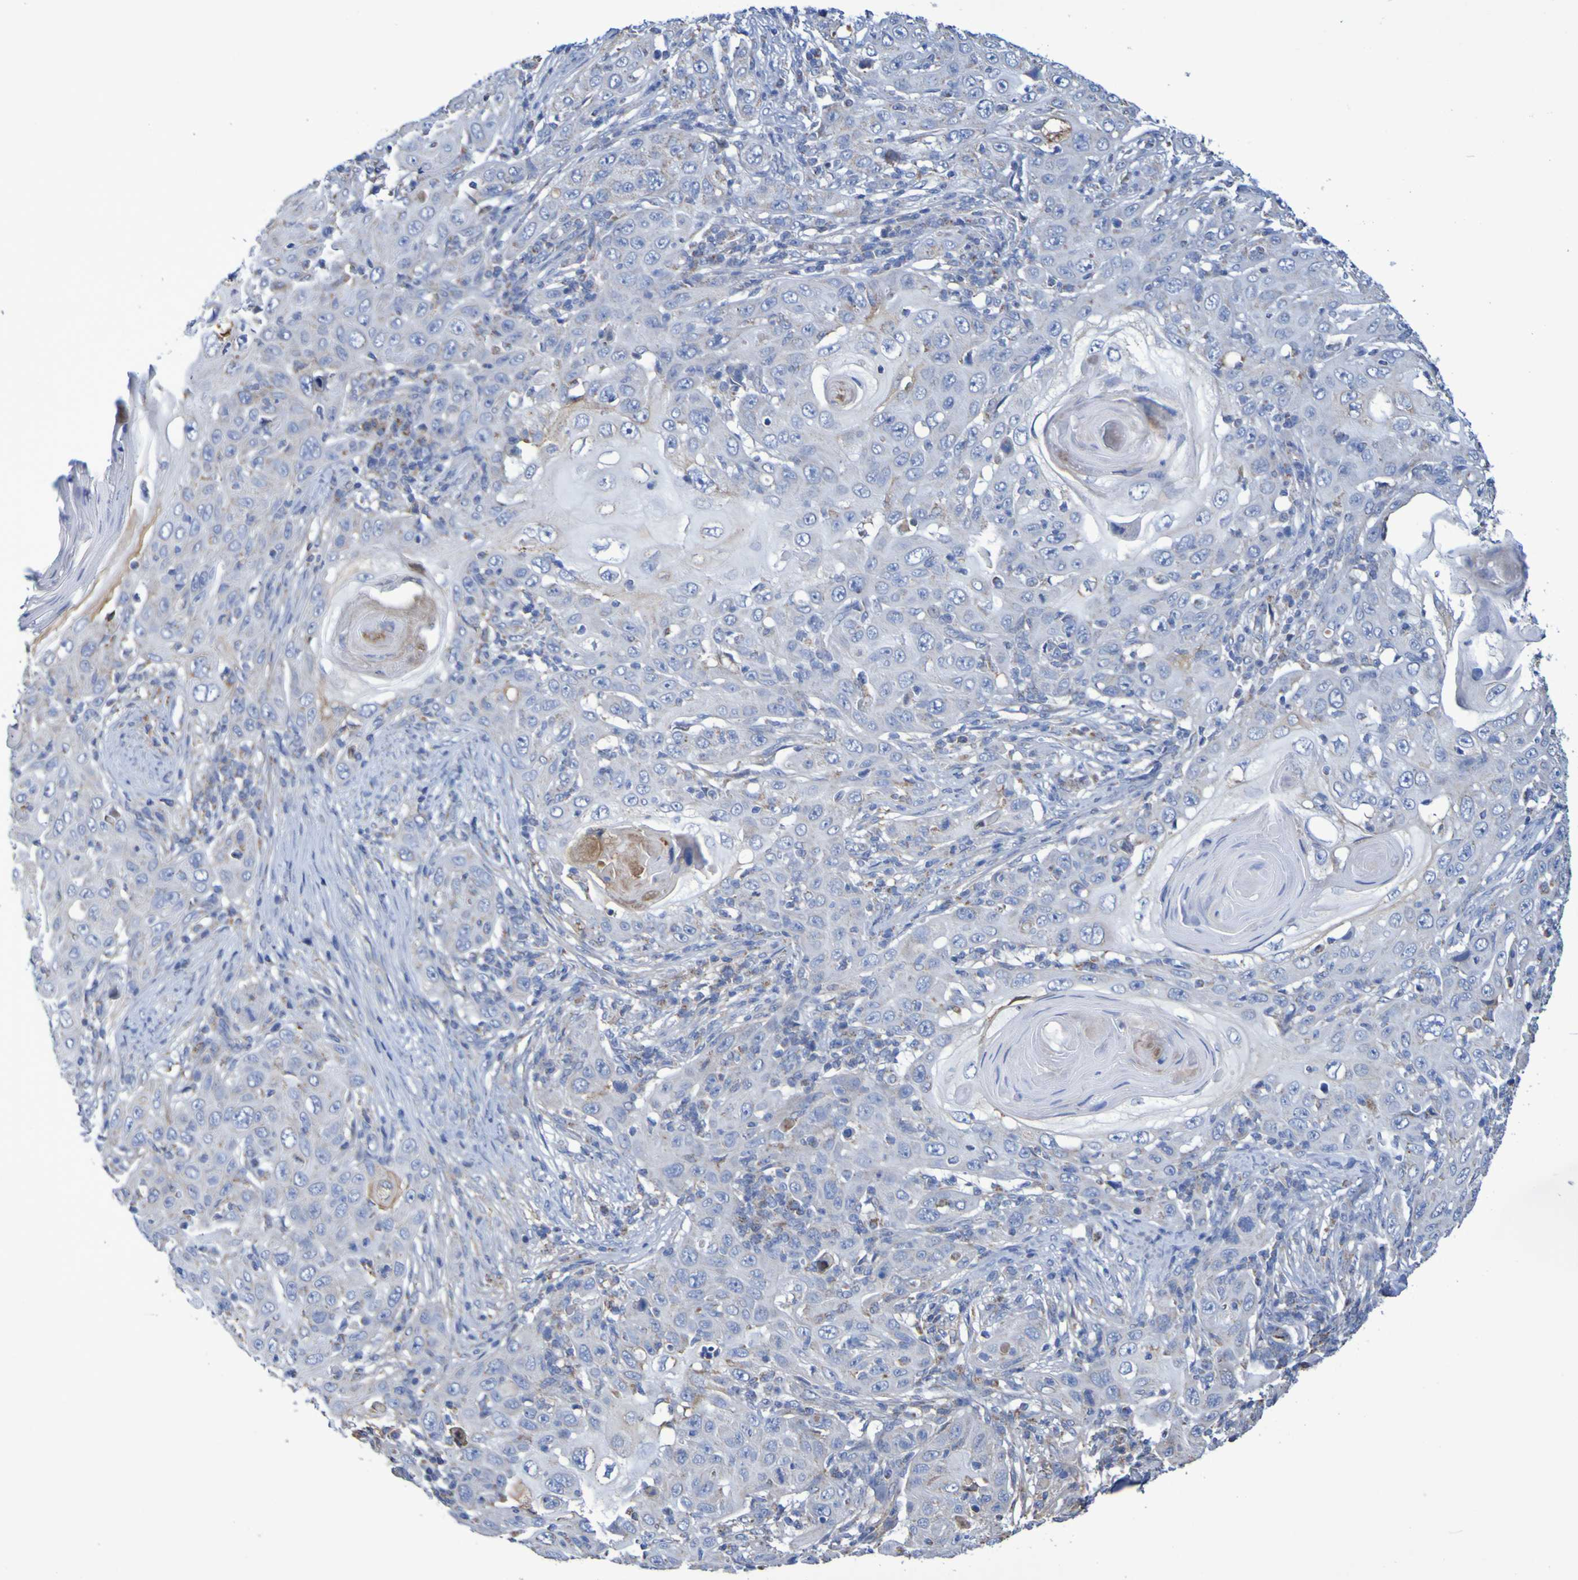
{"staining": {"intensity": "weak", "quantity": "<25%", "location": "cytoplasmic/membranous"}, "tissue": "skin cancer", "cell_type": "Tumor cells", "image_type": "cancer", "snomed": [{"axis": "morphology", "description": "Squamous cell carcinoma, NOS"}, {"axis": "topography", "description": "Skin"}], "caption": "Skin cancer (squamous cell carcinoma) was stained to show a protein in brown. There is no significant positivity in tumor cells. (Immunohistochemistry (ihc), brightfield microscopy, high magnification).", "gene": "CNTN2", "patient": {"sex": "female", "age": 88}}